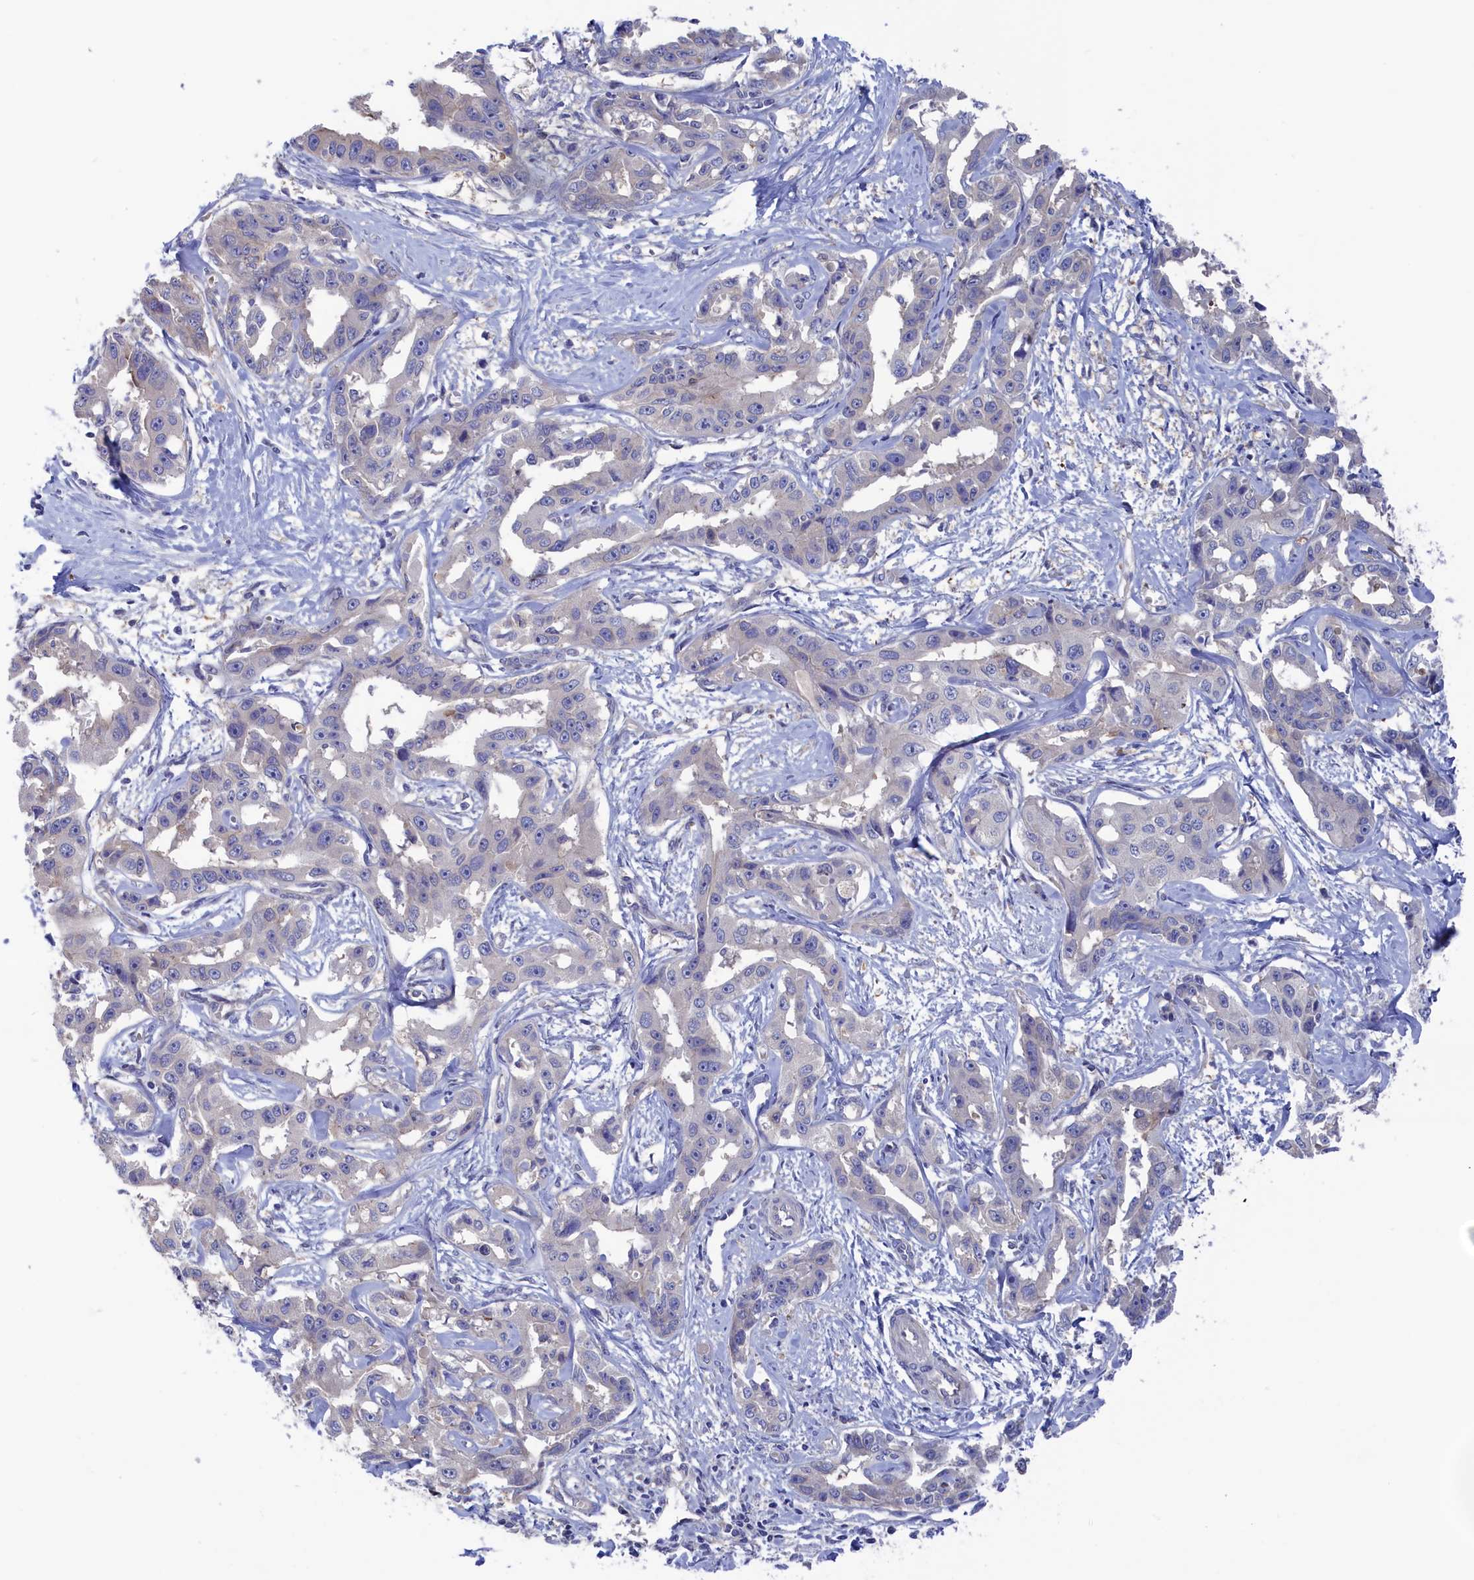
{"staining": {"intensity": "negative", "quantity": "none", "location": "none"}, "tissue": "liver cancer", "cell_type": "Tumor cells", "image_type": "cancer", "snomed": [{"axis": "morphology", "description": "Cholangiocarcinoma"}, {"axis": "topography", "description": "Liver"}], "caption": "A photomicrograph of cholangiocarcinoma (liver) stained for a protein demonstrates no brown staining in tumor cells. (DAB (3,3'-diaminobenzidine) IHC with hematoxylin counter stain).", "gene": "NUTF2", "patient": {"sex": "male", "age": 59}}